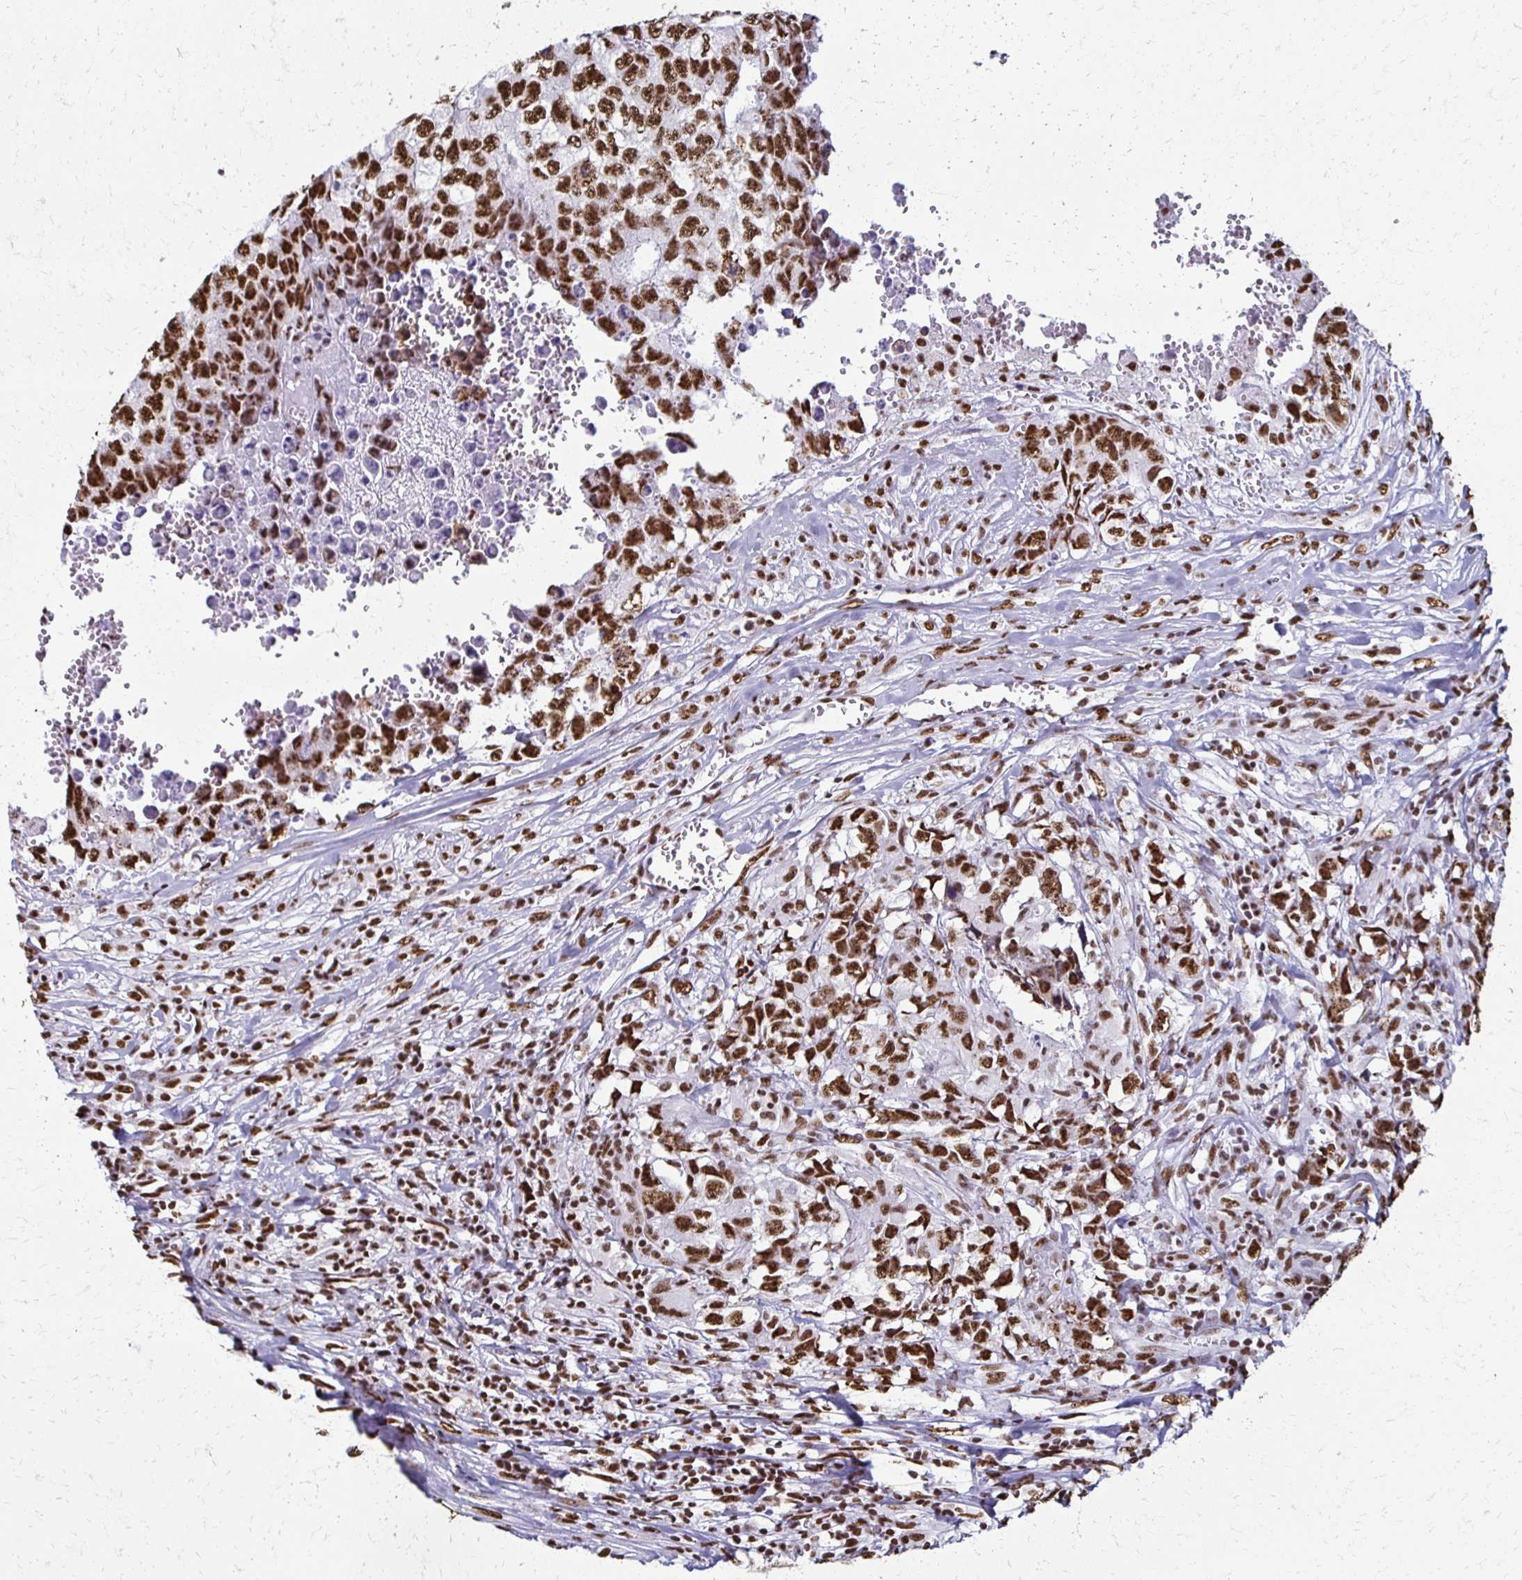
{"staining": {"intensity": "strong", "quantity": ">75%", "location": "nuclear"}, "tissue": "testis cancer", "cell_type": "Tumor cells", "image_type": "cancer", "snomed": [{"axis": "morphology", "description": "Carcinoma, Embryonal, NOS"}, {"axis": "morphology", "description": "Teratoma, malignant, NOS"}, {"axis": "topography", "description": "Testis"}], "caption": "Tumor cells display high levels of strong nuclear positivity in approximately >75% of cells in teratoma (malignant) (testis). (DAB IHC, brown staining for protein, blue staining for nuclei).", "gene": "NONO", "patient": {"sex": "male", "age": 24}}